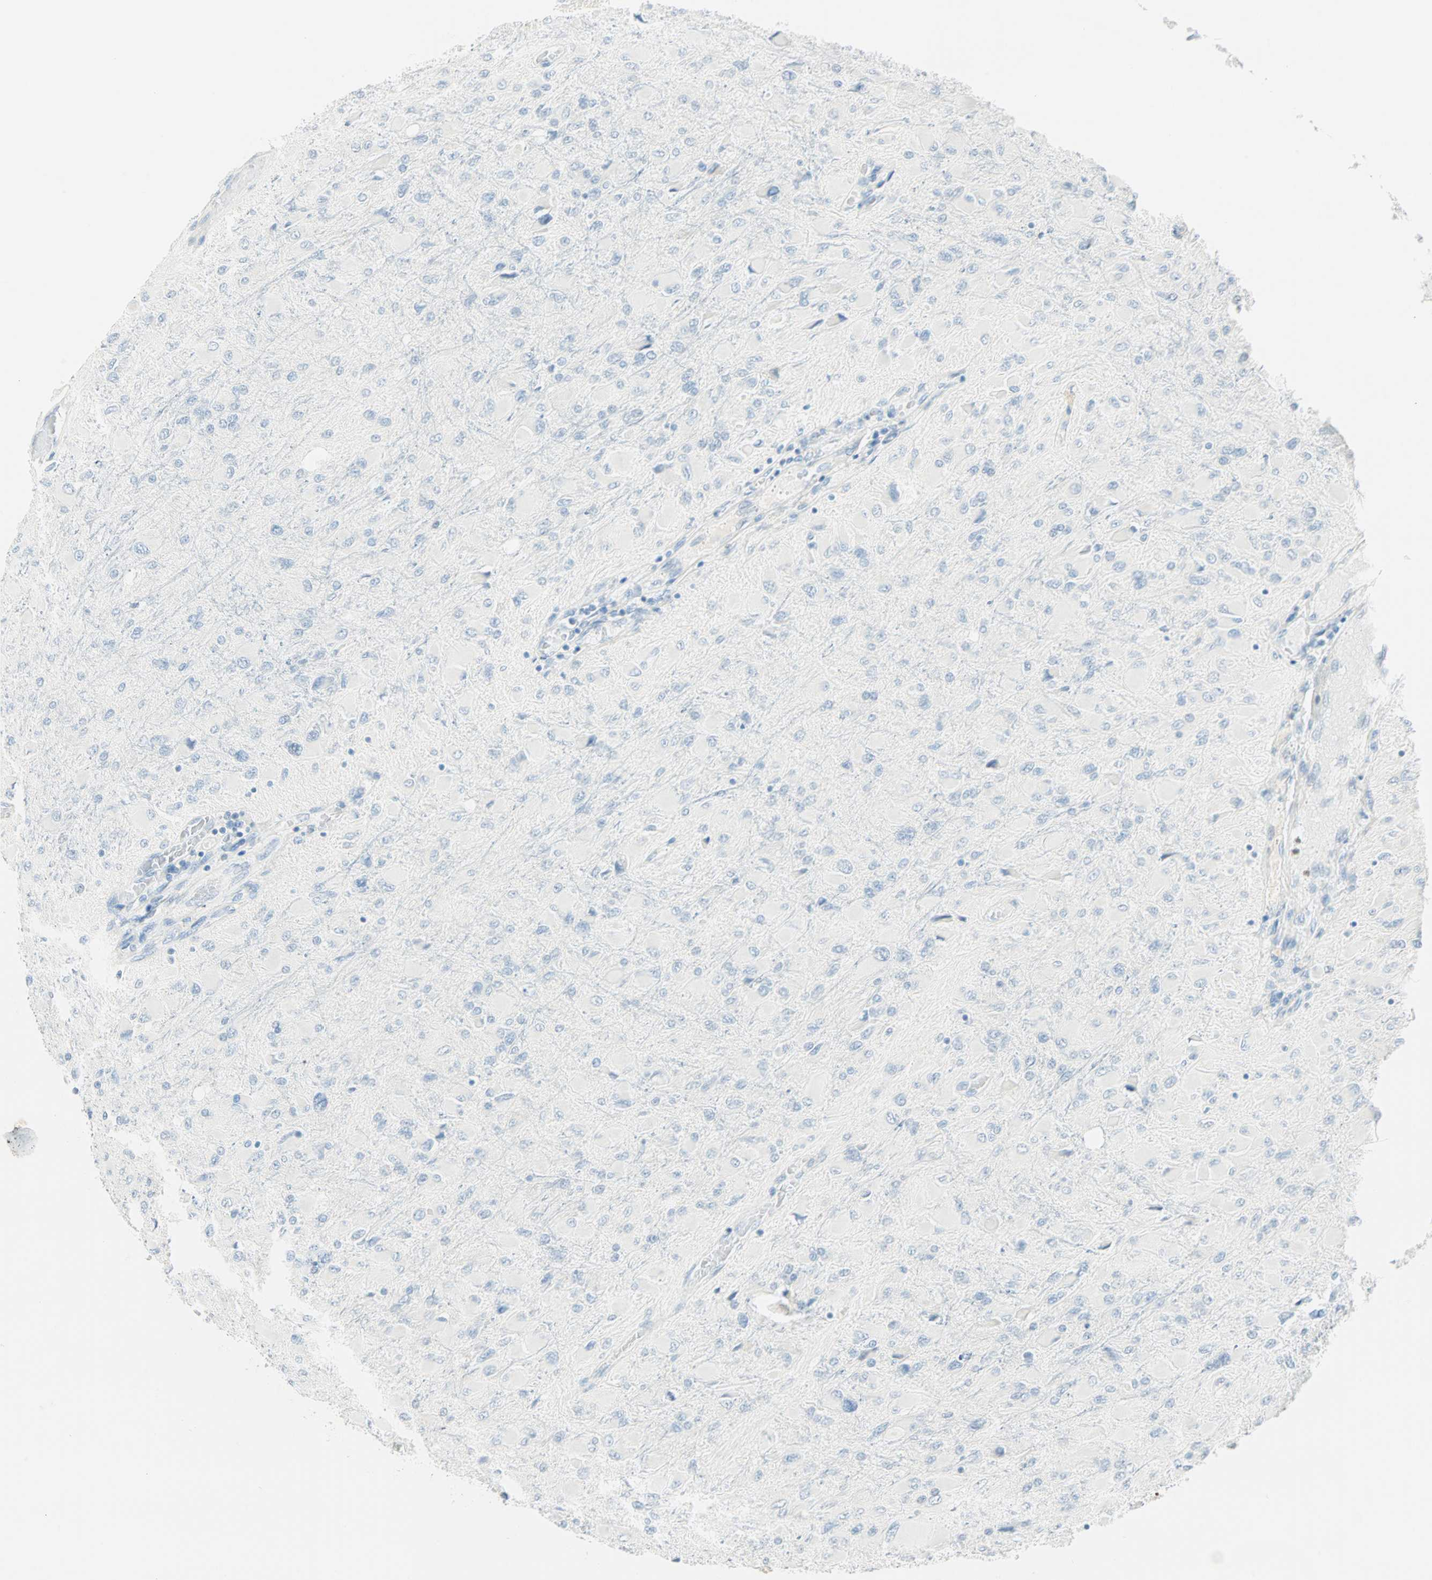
{"staining": {"intensity": "negative", "quantity": "none", "location": "none"}, "tissue": "glioma", "cell_type": "Tumor cells", "image_type": "cancer", "snomed": [{"axis": "morphology", "description": "Glioma, malignant, High grade"}, {"axis": "topography", "description": "Cerebral cortex"}], "caption": "The image demonstrates no significant expression in tumor cells of glioma.", "gene": "MLLT10", "patient": {"sex": "female", "age": 36}}